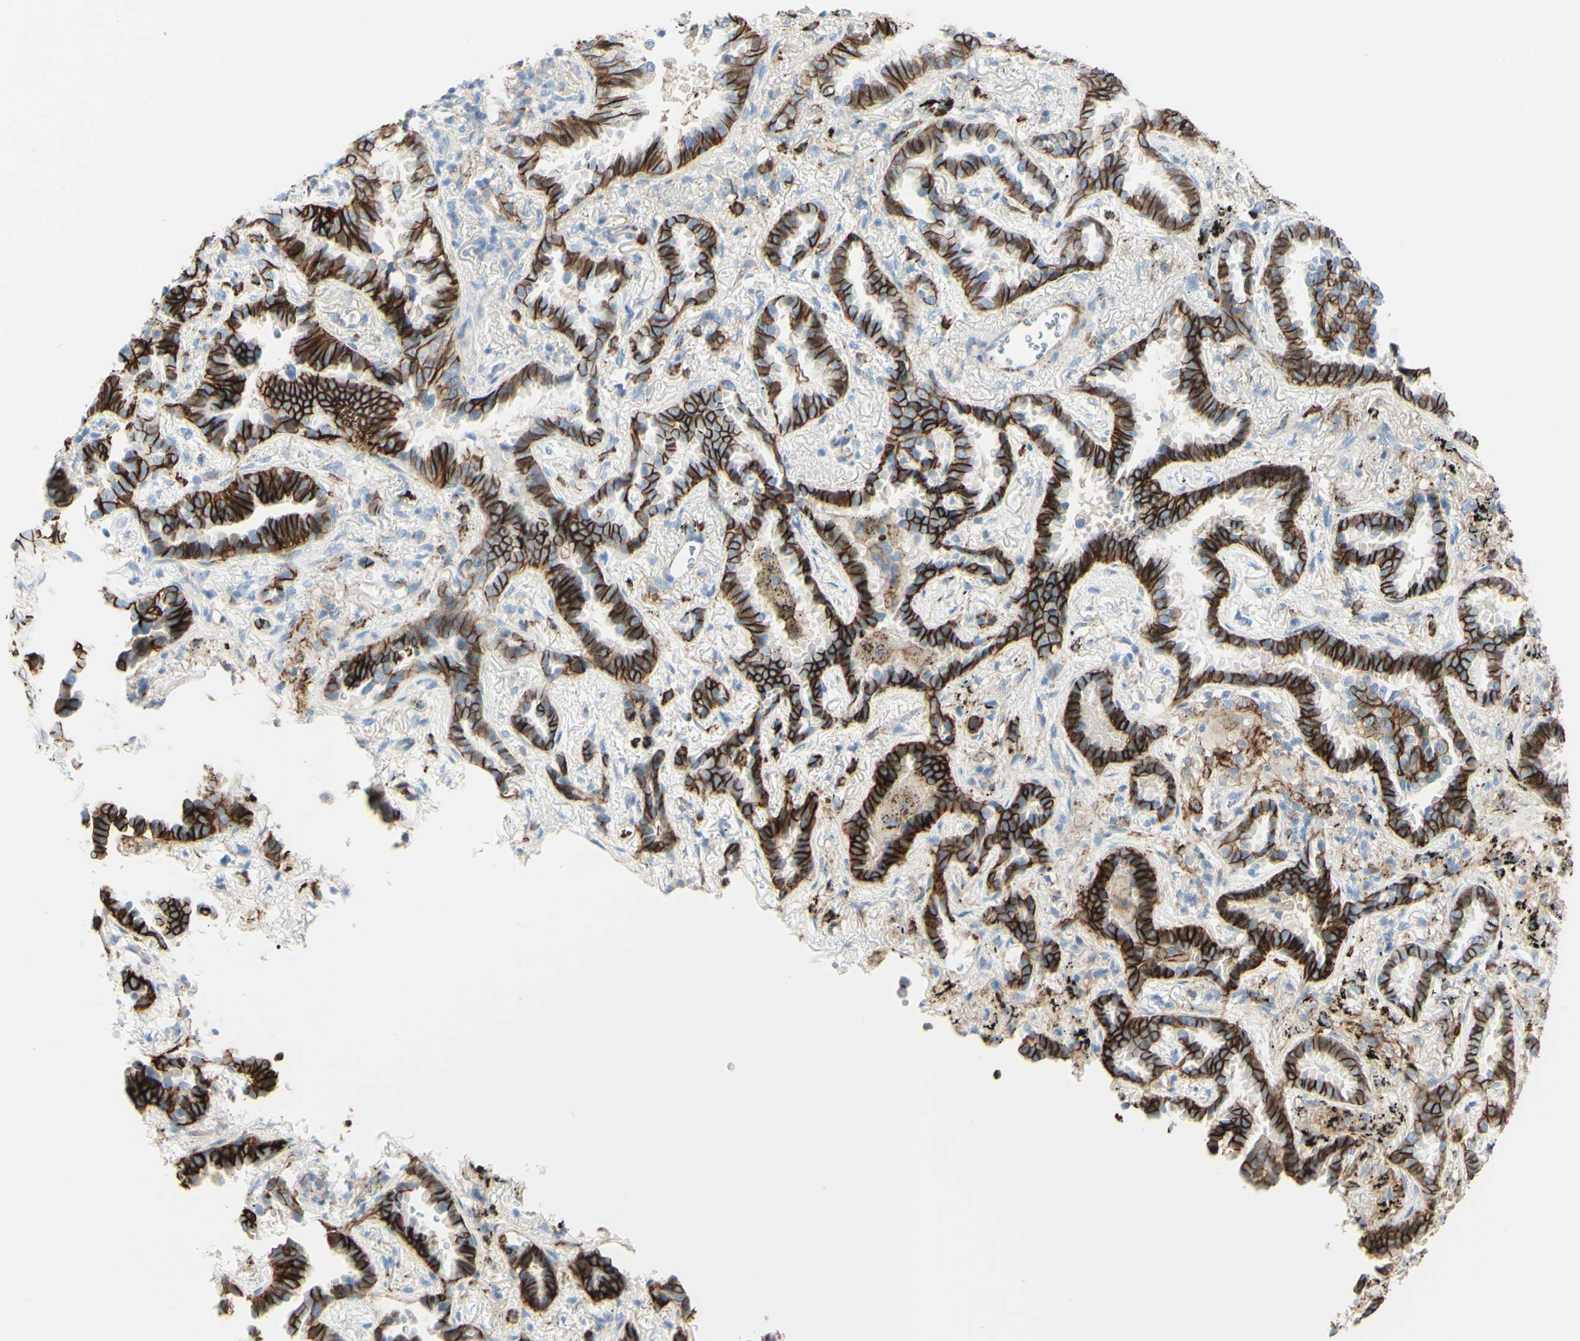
{"staining": {"intensity": "strong", "quantity": ">75%", "location": "cytoplasmic/membranous"}, "tissue": "lung cancer", "cell_type": "Tumor cells", "image_type": "cancer", "snomed": [{"axis": "morphology", "description": "Normal tissue, NOS"}, {"axis": "morphology", "description": "Adenocarcinoma, NOS"}, {"axis": "topography", "description": "Lung"}], "caption": "IHC of human lung adenocarcinoma exhibits high levels of strong cytoplasmic/membranous expression in about >75% of tumor cells.", "gene": "ALCAM", "patient": {"sex": "male", "age": 59}}